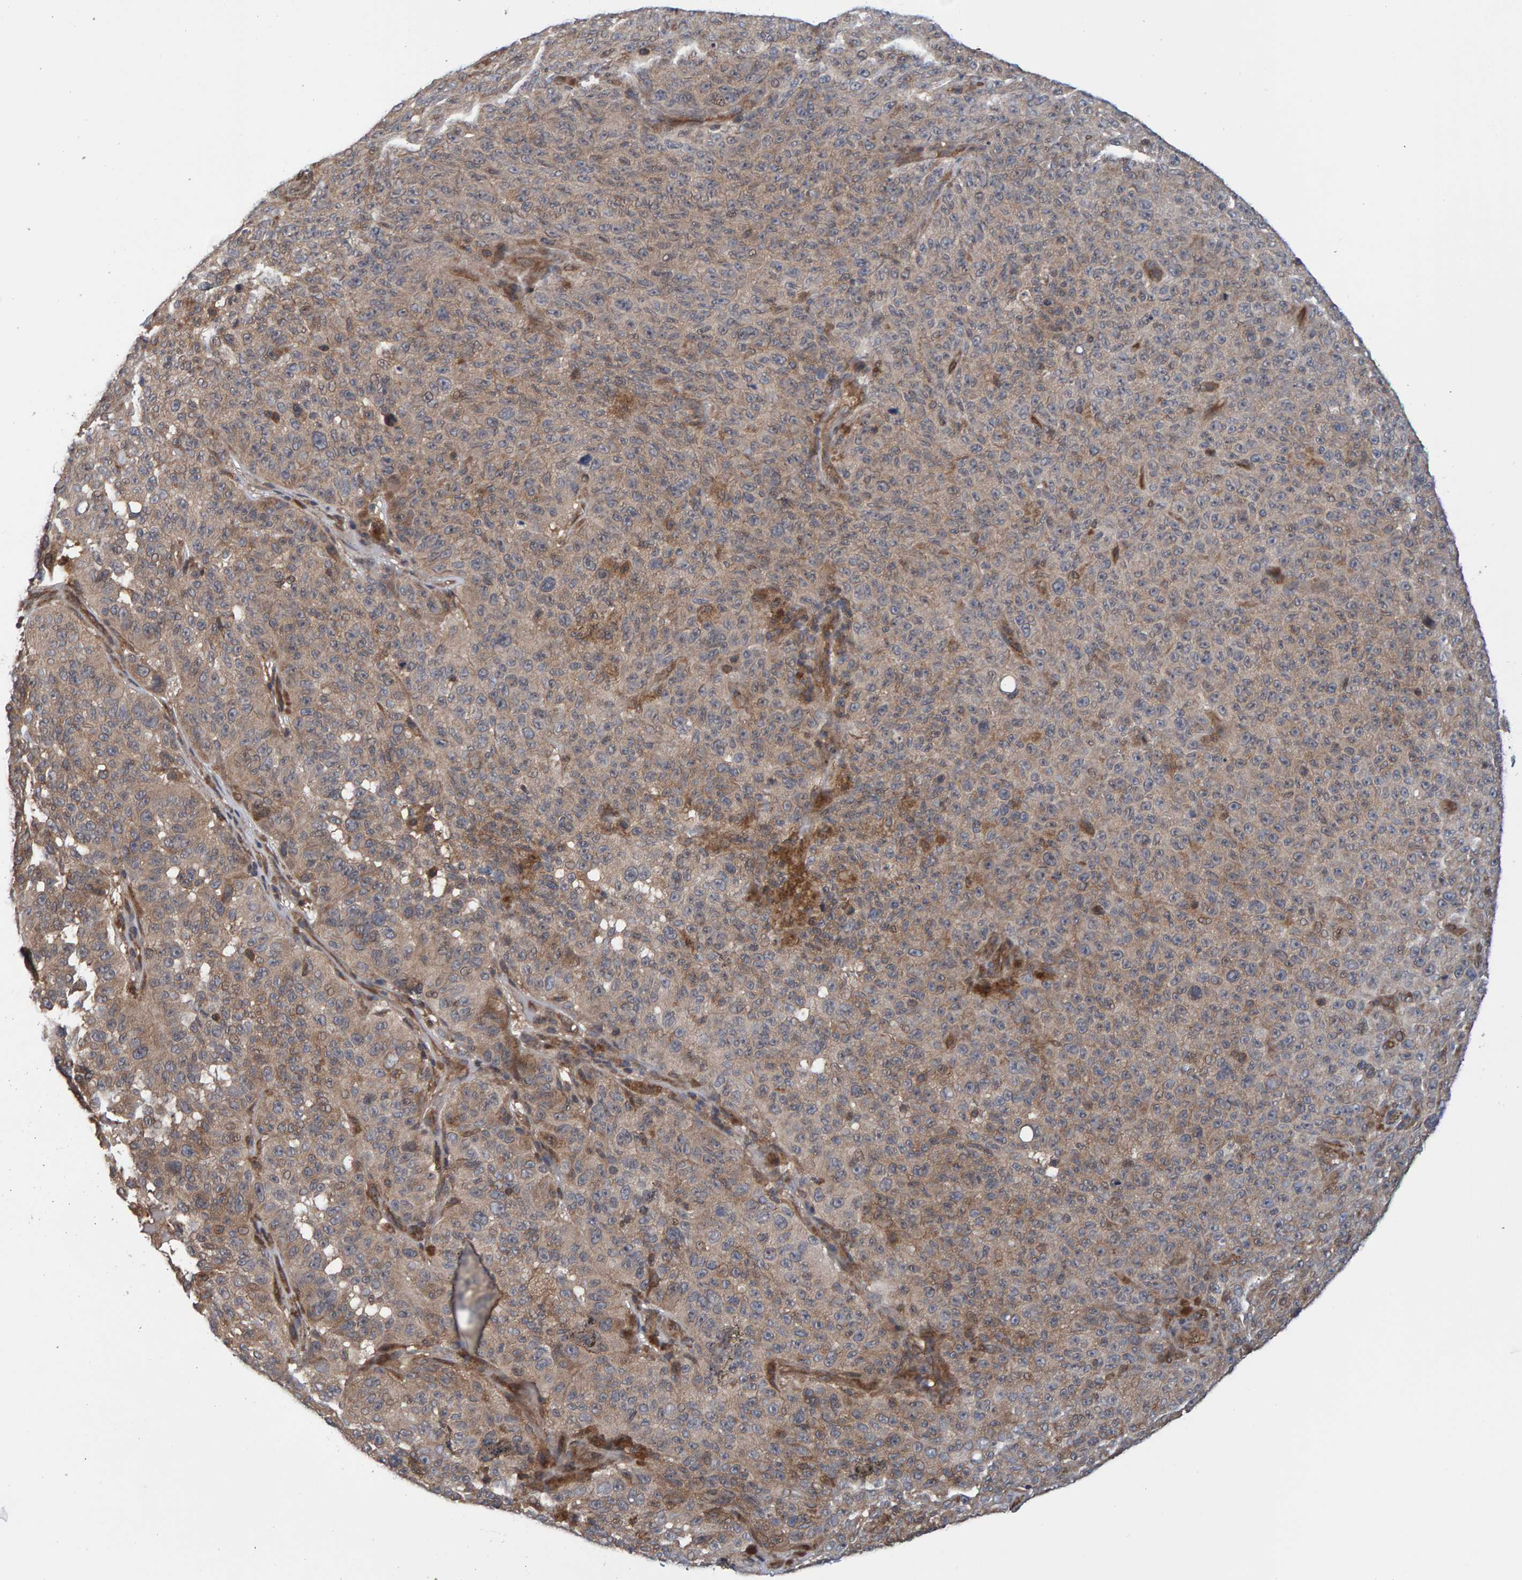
{"staining": {"intensity": "moderate", "quantity": ">75%", "location": "cytoplasmic/membranous"}, "tissue": "melanoma", "cell_type": "Tumor cells", "image_type": "cancer", "snomed": [{"axis": "morphology", "description": "Malignant melanoma, NOS"}, {"axis": "topography", "description": "Skin"}], "caption": "Malignant melanoma stained with a brown dye demonstrates moderate cytoplasmic/membranous positive positivity in about >75% of tumor cells.", "gene": "SCRN2", "patient": {"sex": "female", "age": 82}}